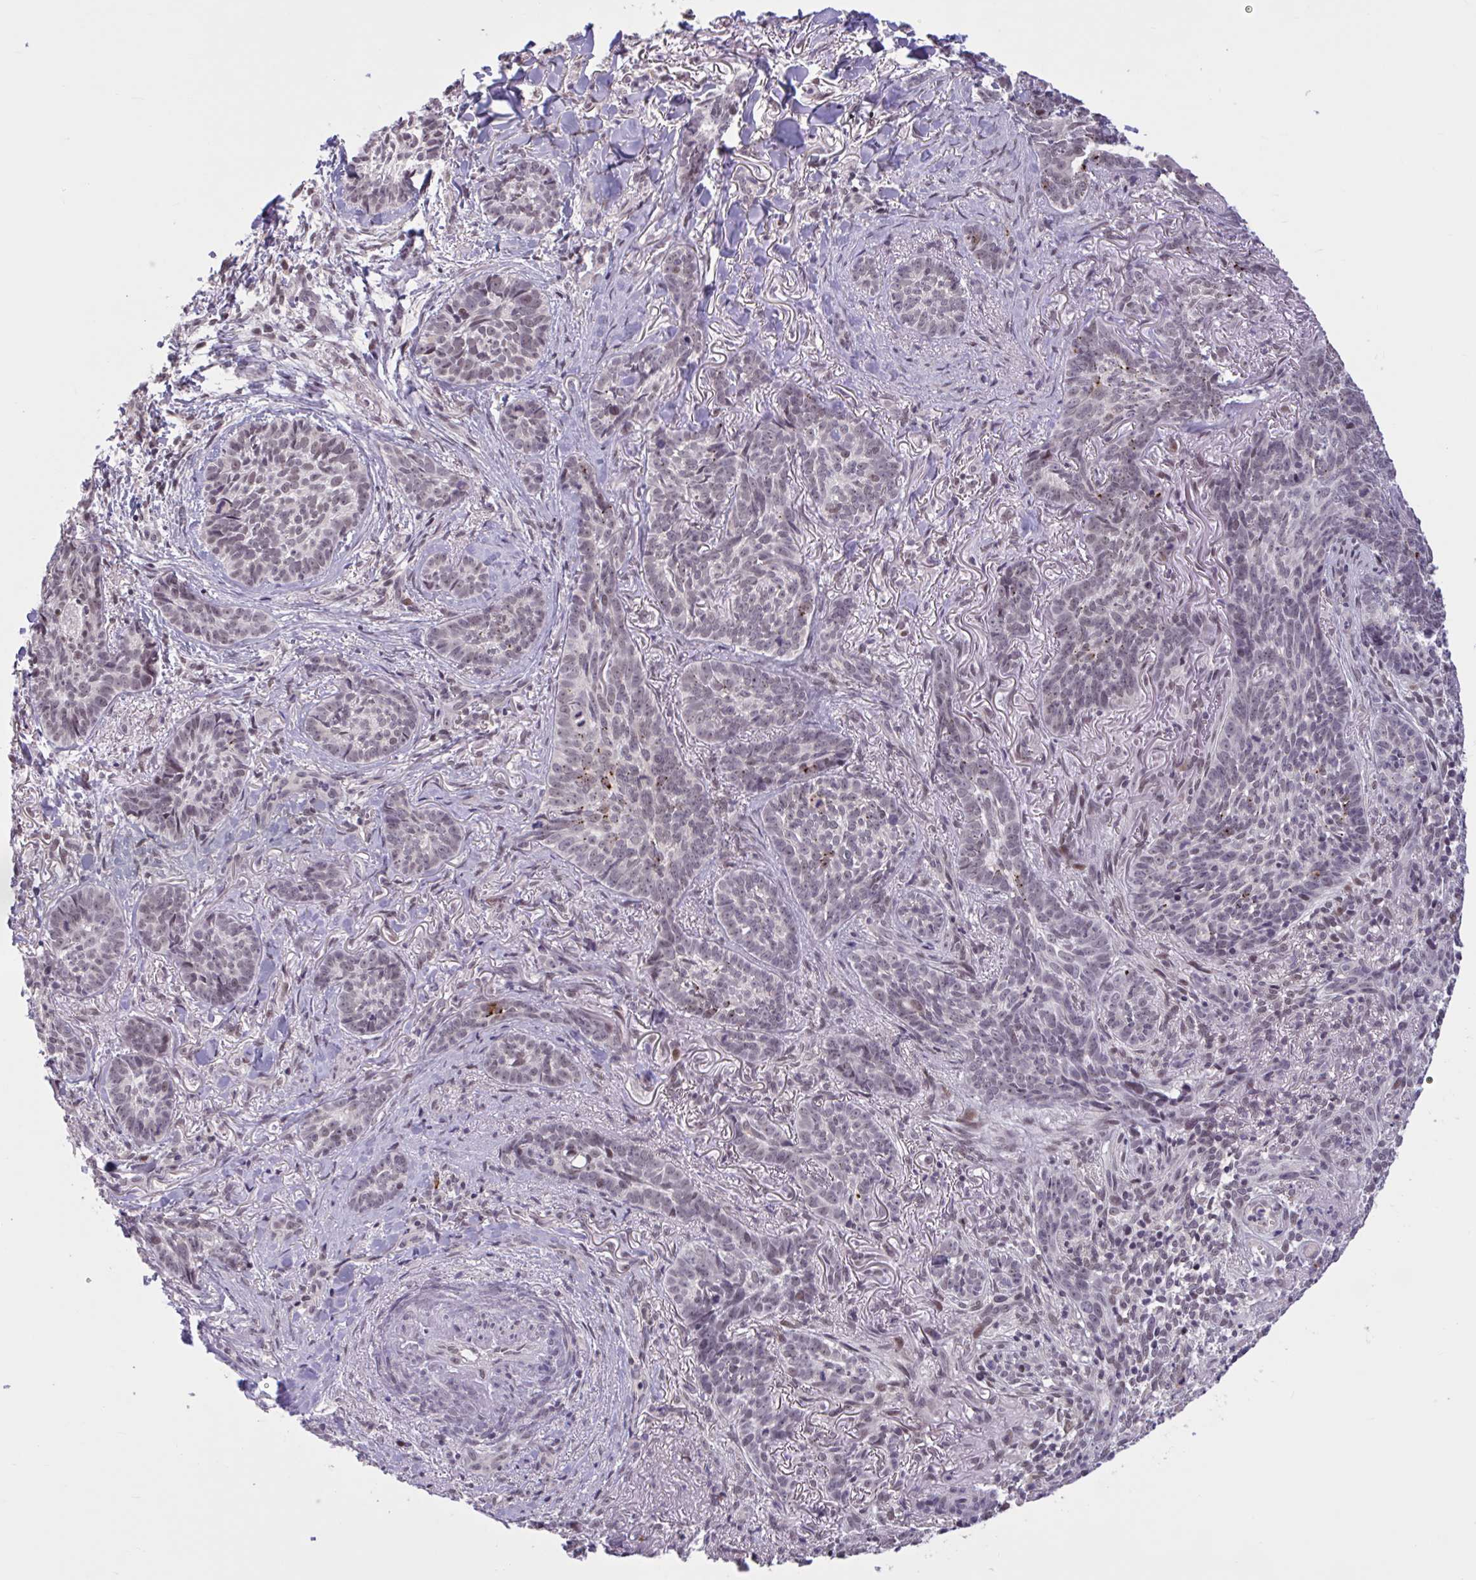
{"staining": {"intensity": "weak", "quantity": "25%-75%", "location": "nuclear"}, "tissue": "skin cancer", "cell_type": "Tumor cells", "image_type": "cancer", "snomed": [{"axis": "morphology", "description": "Basal cell carcinoma"}, {"axis": "topography", "description": "Skin"}, {"axis": "topography", "description": "Skin of face"}], "caption": "Brown immunohistochemical staining in human skin cancer displays weak nuclear staining in about 25%-75% of tumor cells.", "gene": "ZNF414", "patient": {"sex": "male", "age": 88}}